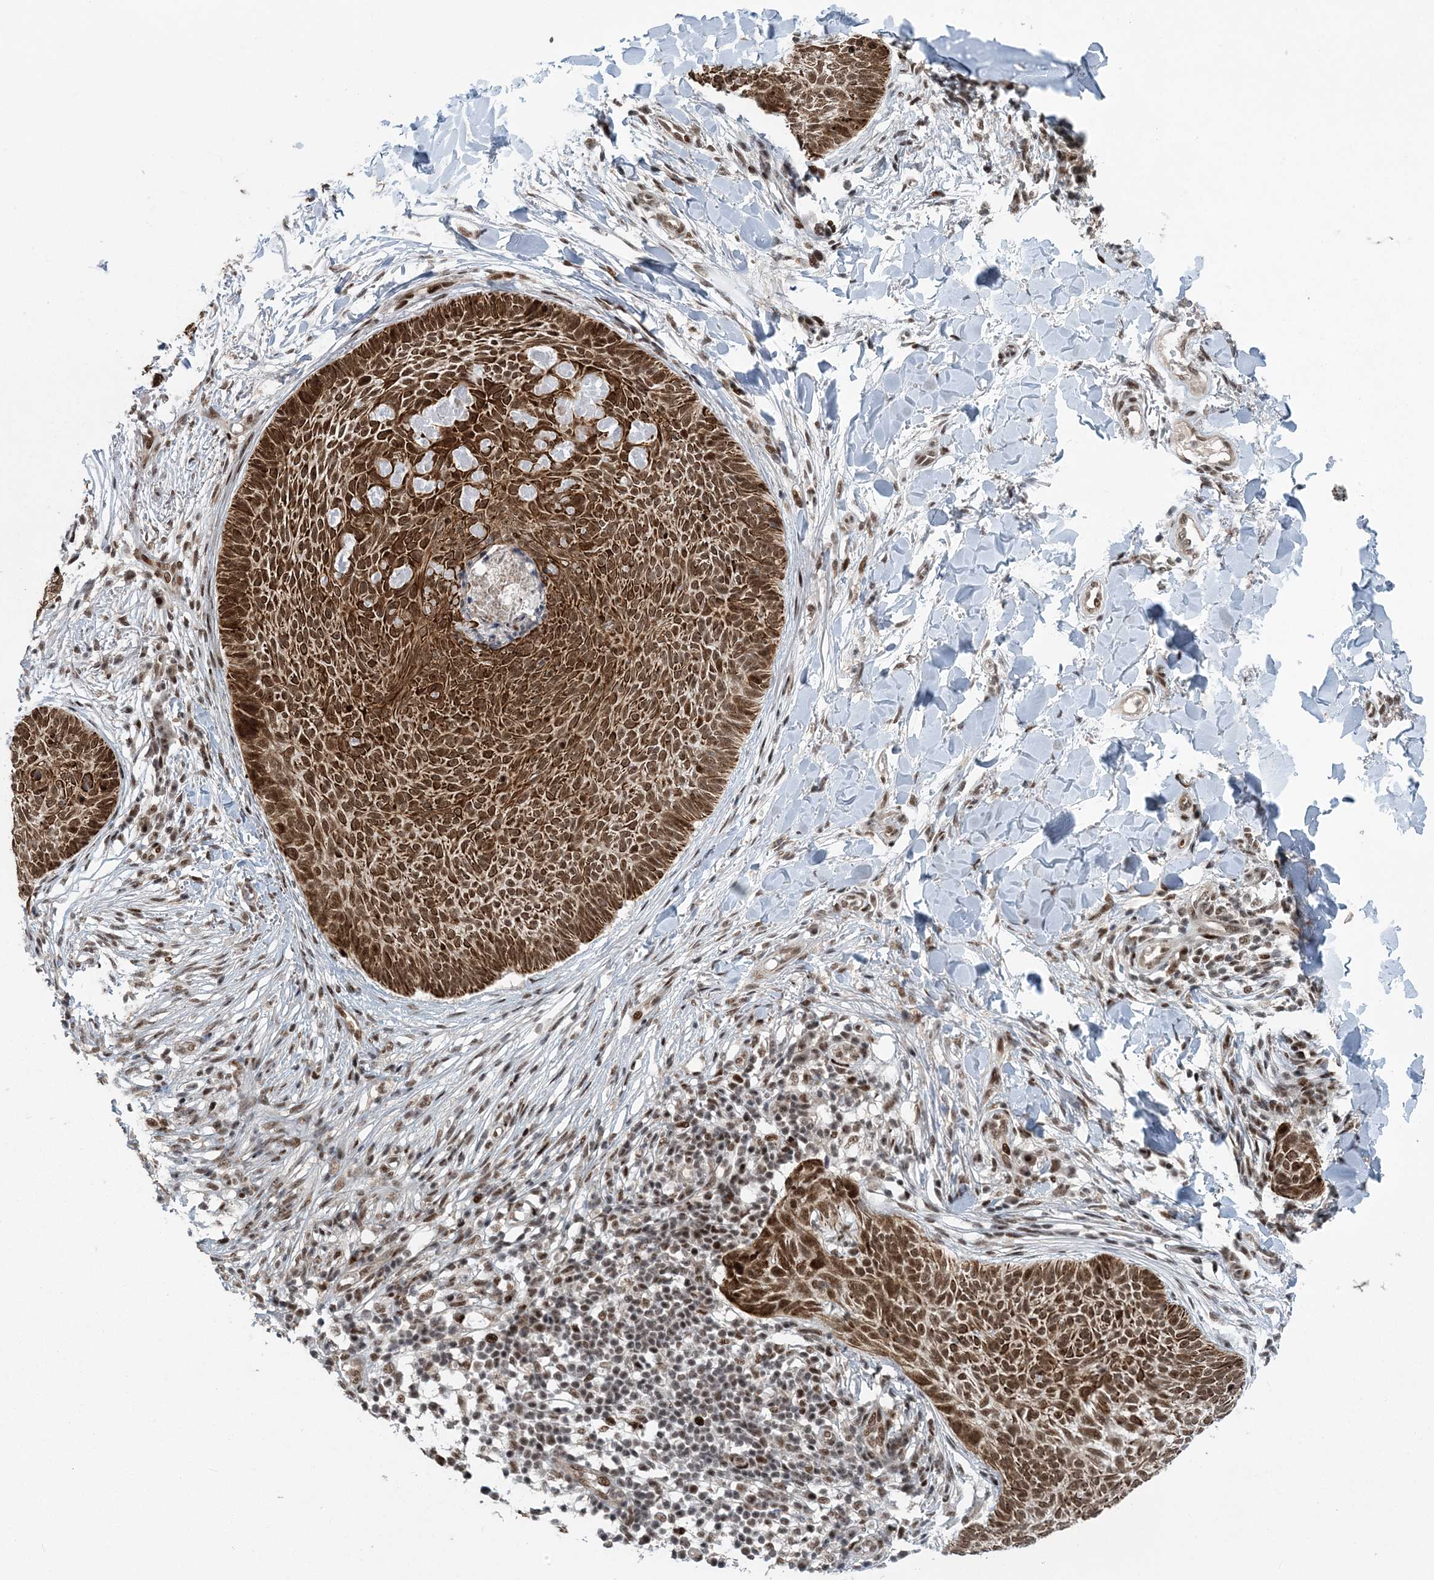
{"staining": {"intensity": "strong", "quantity": ">75%", "location": "cytoplasmic/membranous,nuclear"}, "tissue": "skin cancer", "cell_type": "Tumor cells", "image_type": "cancer", "snomed": [{"axis": "morphology", "description": "Normal tissue, NOS"}, {"axis": "morphology", "description": "Basal cell carcinoma"}, {"axis": "topography", "description": "Skin"}], "caption": "Protein staining by immunohistochemistry displays strong cytoplasmic/membranous and nuclear positivity in about >75% of tumor cells in skin cancer. The staining was performed using DAB to visualize the protein expression in brown, while the nuclei were stained in blue with hematoxylin (Magnification: 20x).", "gene": "CWC22", "patient": {"sex": "male", "age": 50}}